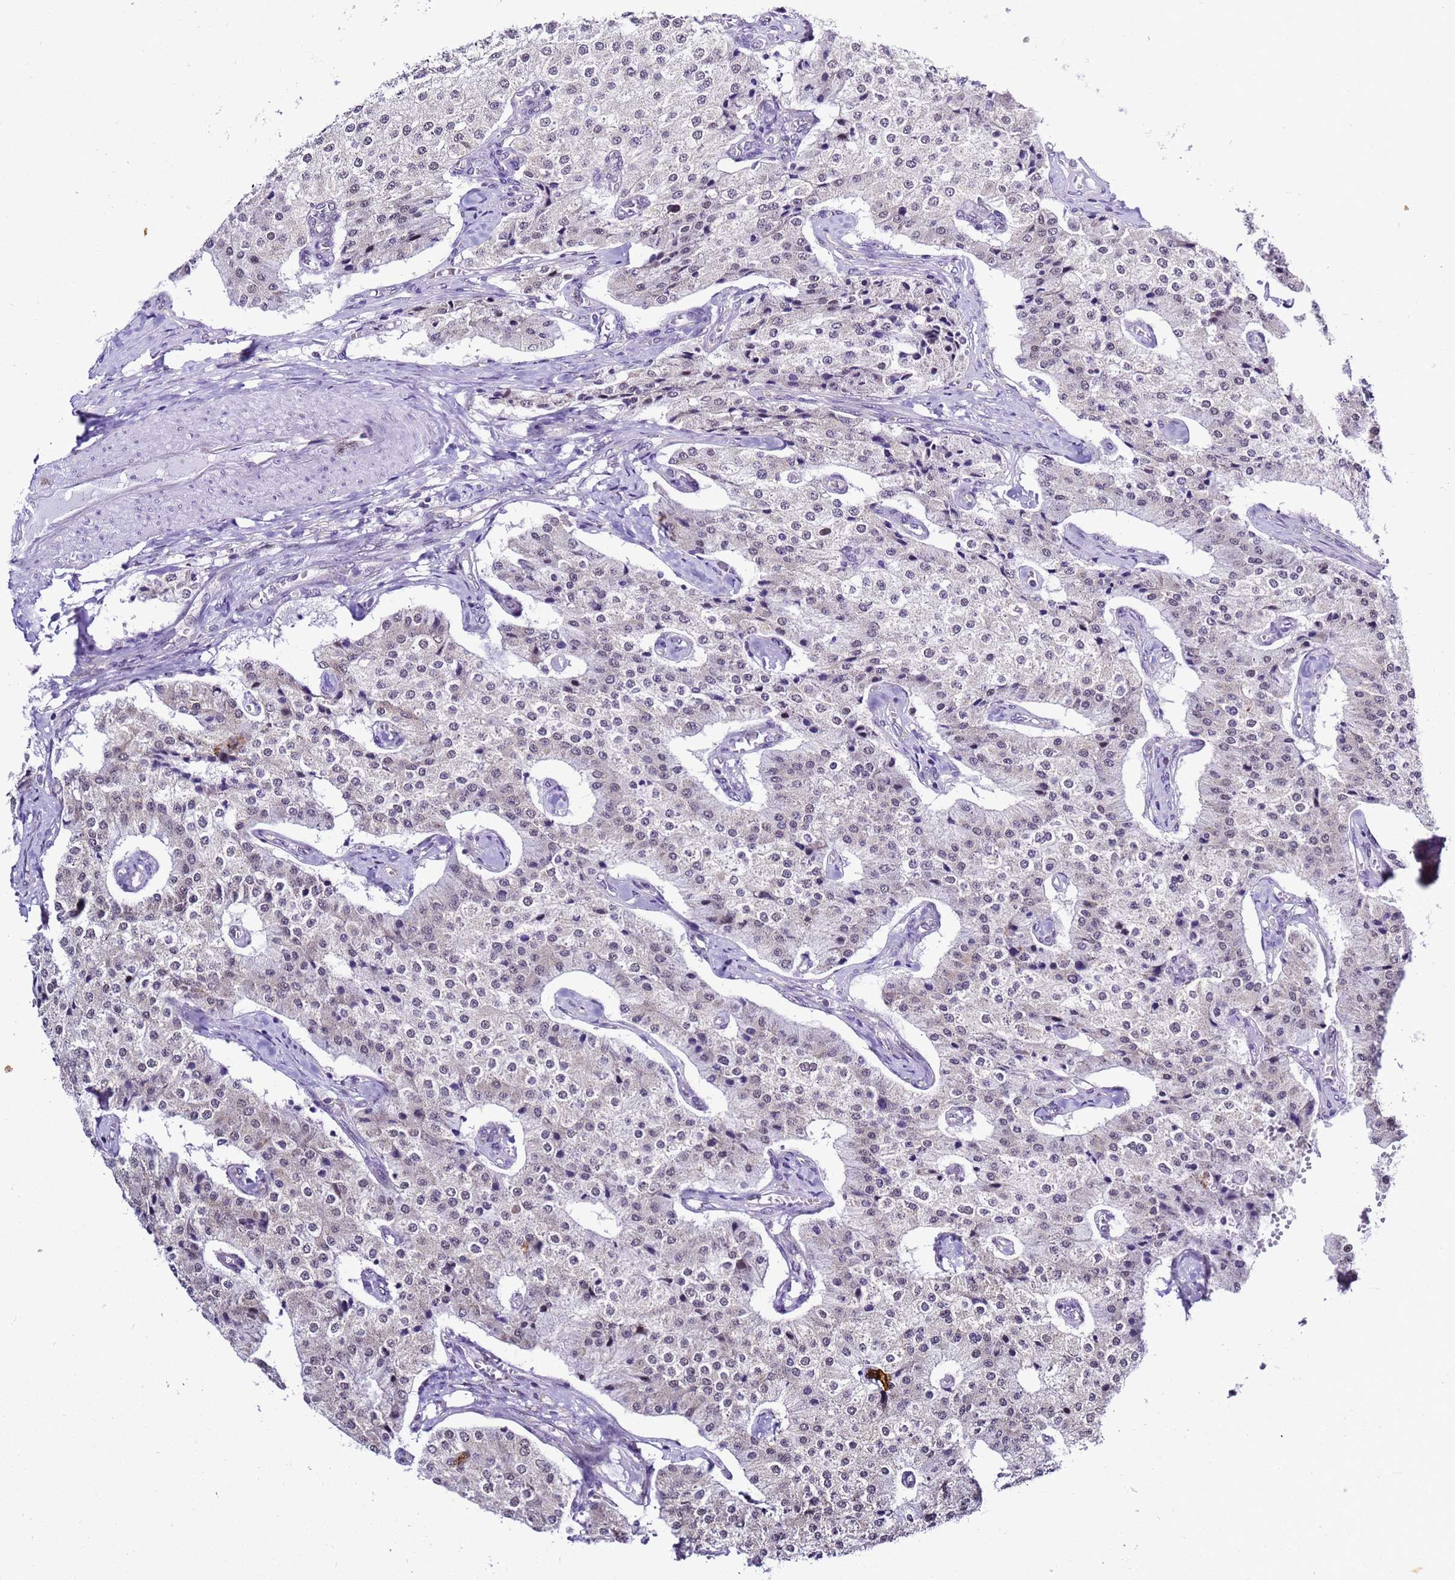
{"staining": {"intensity": "negative", "quantity": "none", "location": "none"}, "tissue": "carcinoid", "cell_type": "Tumor cells", "image_type": "cancer", "snomed": [{"axis": "morphology", "description": "Carcinoid, malignant, NOS"}, {"axis": "topography", "description": "Colon"}], "caption": "A micrograph of human malignant carcinoid is negative for staining in tumor cells.", "gene": "SMN1", "patient": {"sex": "female", "age": 52}}